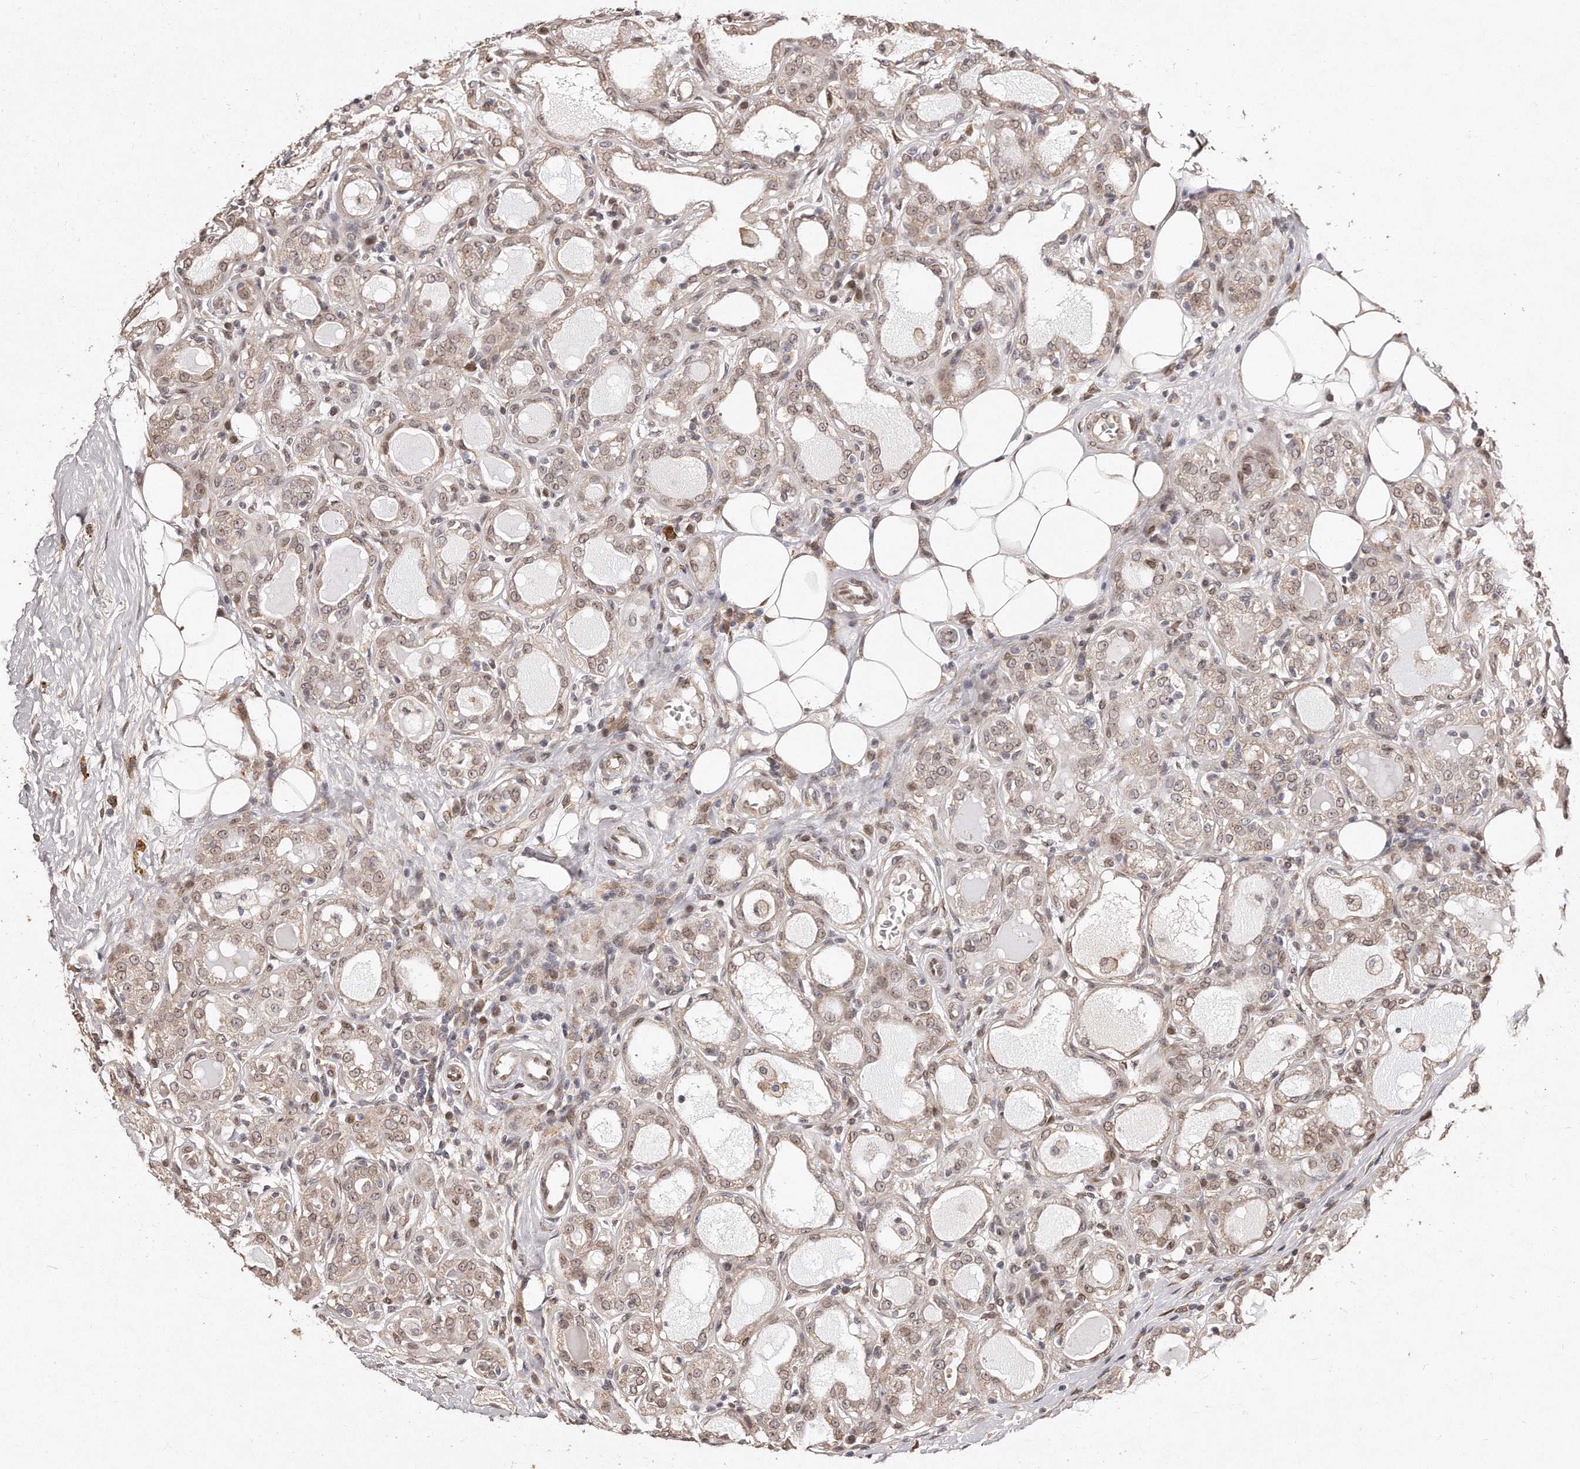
{"staining": {"intensity": "weak", "quantity": ">75%", "location": "cytoplasmic/membranous,nuclear"}, "tissue": "breast cancer", "cell_type": "Tumor cells", "image_type": "cancer", "snomed": [{"axis": "morphology", "description": "Duct carcinoma"}, {"axis": "topography", "description": "Breast"}], "caption": "There is low levels of weak cytoplasmic/membranous and nuclear staining in tumor cells of infiltrating ductal carcinoma (breast), as demonstrated by immunohistochemical staining (brown color).", "gene": "HASPIN", "patient": {"sex": "female", "age": 27}}